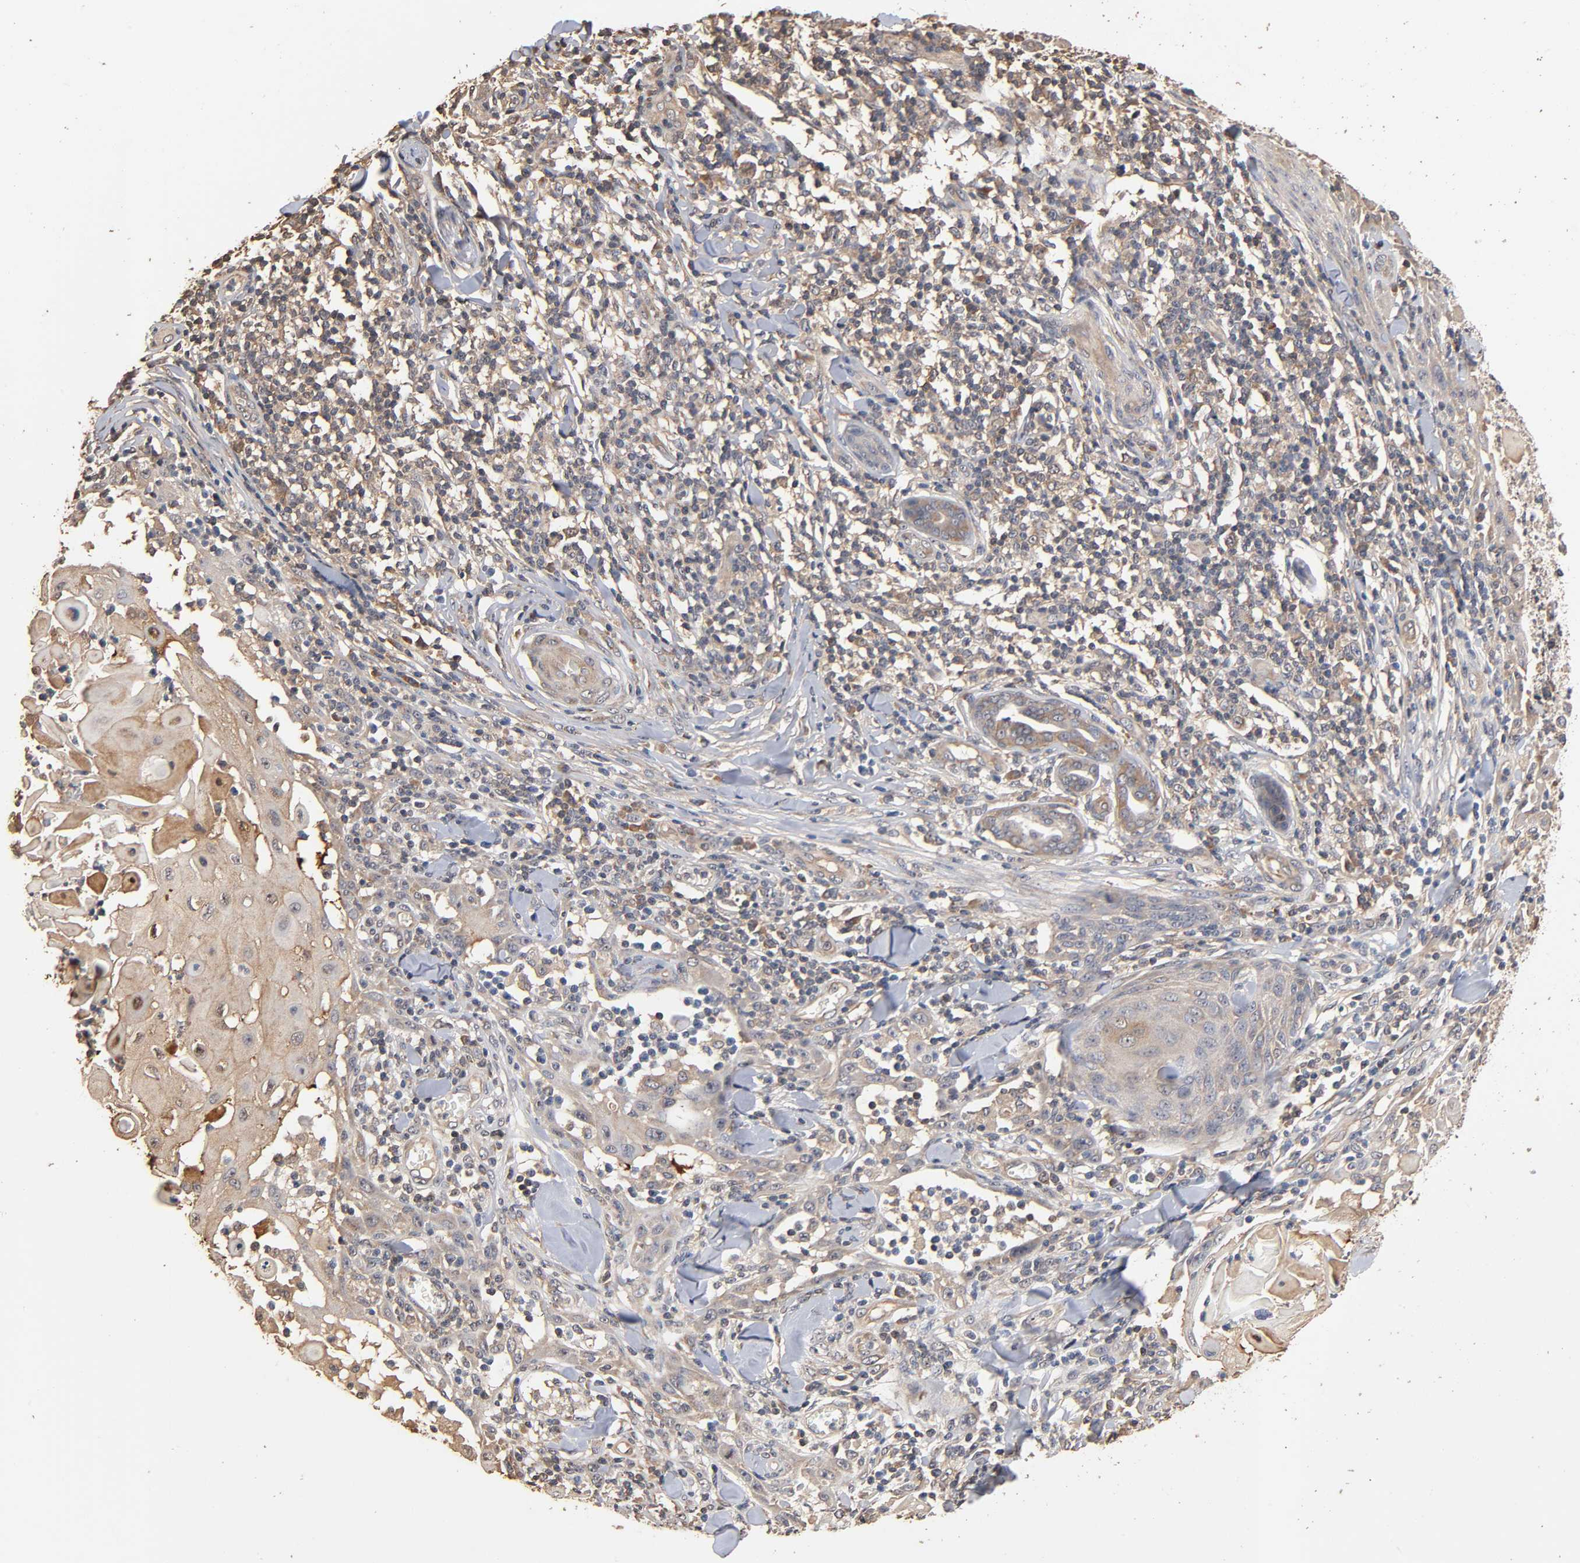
{"staining": {"intensity": "weak", "quantity": ">75%", "location": "cytoplasmic/membranous"}, "tissue": "skin cancer", "cell_type": "Tumor cells", "image_type": "cancer", "snomed": [{"axis": "morphology", "description": "Squamous cell carcinoma, NOS"}, {"axis": "topography", "description": "Skin"}], "caption": "The image displays immunohistochemical staining of squamous cell carcinoma (skin). There is weak cytoplasmic/membranous positivity is seen in about >75% of tumor cells.", "gene": "ARHGEF7", "patient": {"sex": "male", "age": 24}}